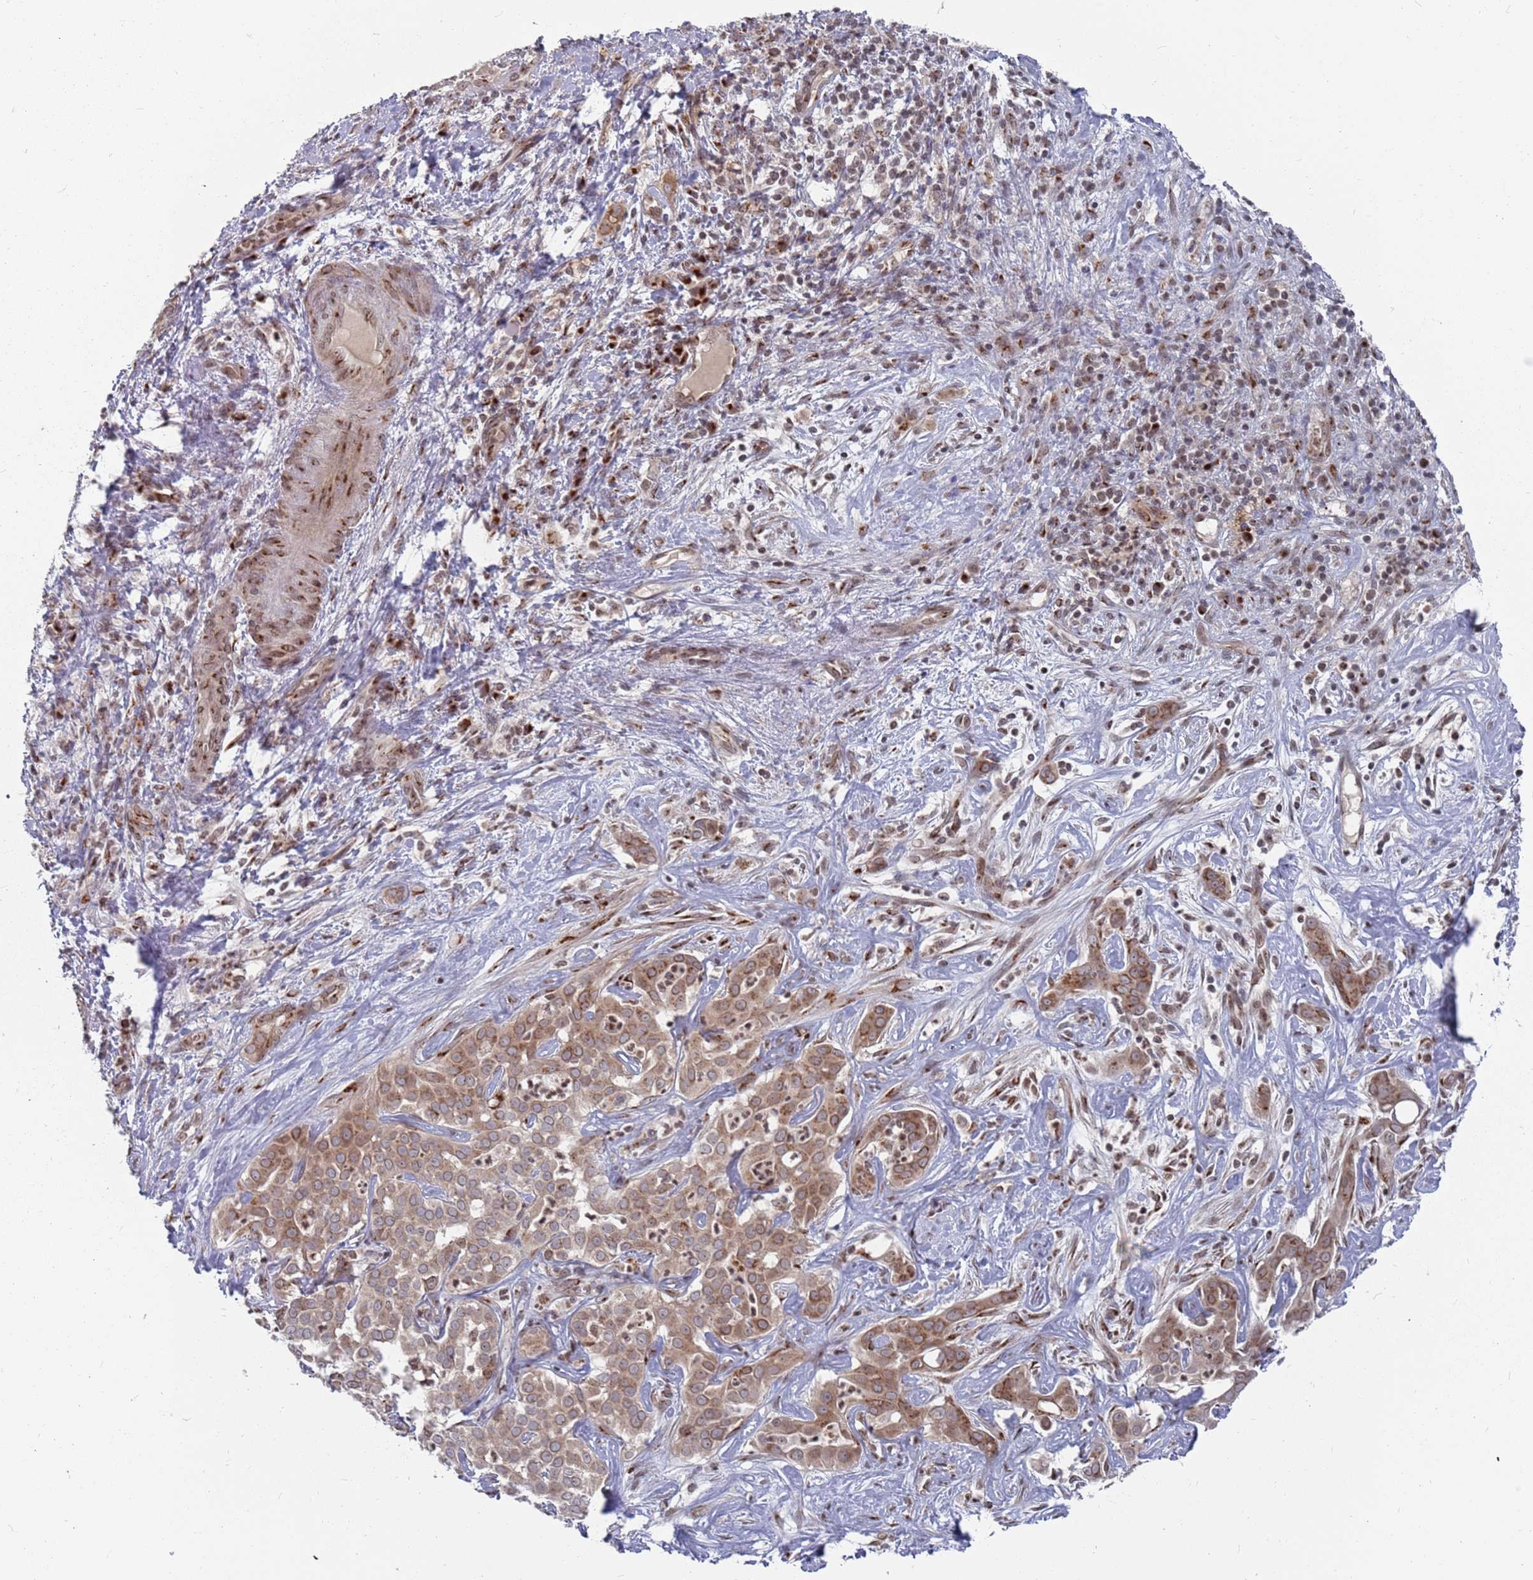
{"staining": {"intensity": "moderate", "quantity": ">75%", "location": "cytoplasmic/membranous"}, "tissue": "liver cancer", "cell_type": "Tumor cells", "image_type": "cancer", "snomed": [{"axis": "morphology", "description": "Cholangiocarcinoma"}, {"axis": "topography", "description": "Liver"}], "caption": "Tumor cells reveal medium levels of moderate cytoplasmic/membranous expression in approximately >75% of cells in liver cancer.", "gene": "FMO4", "patient": {"sex": "male", "age": 67}}